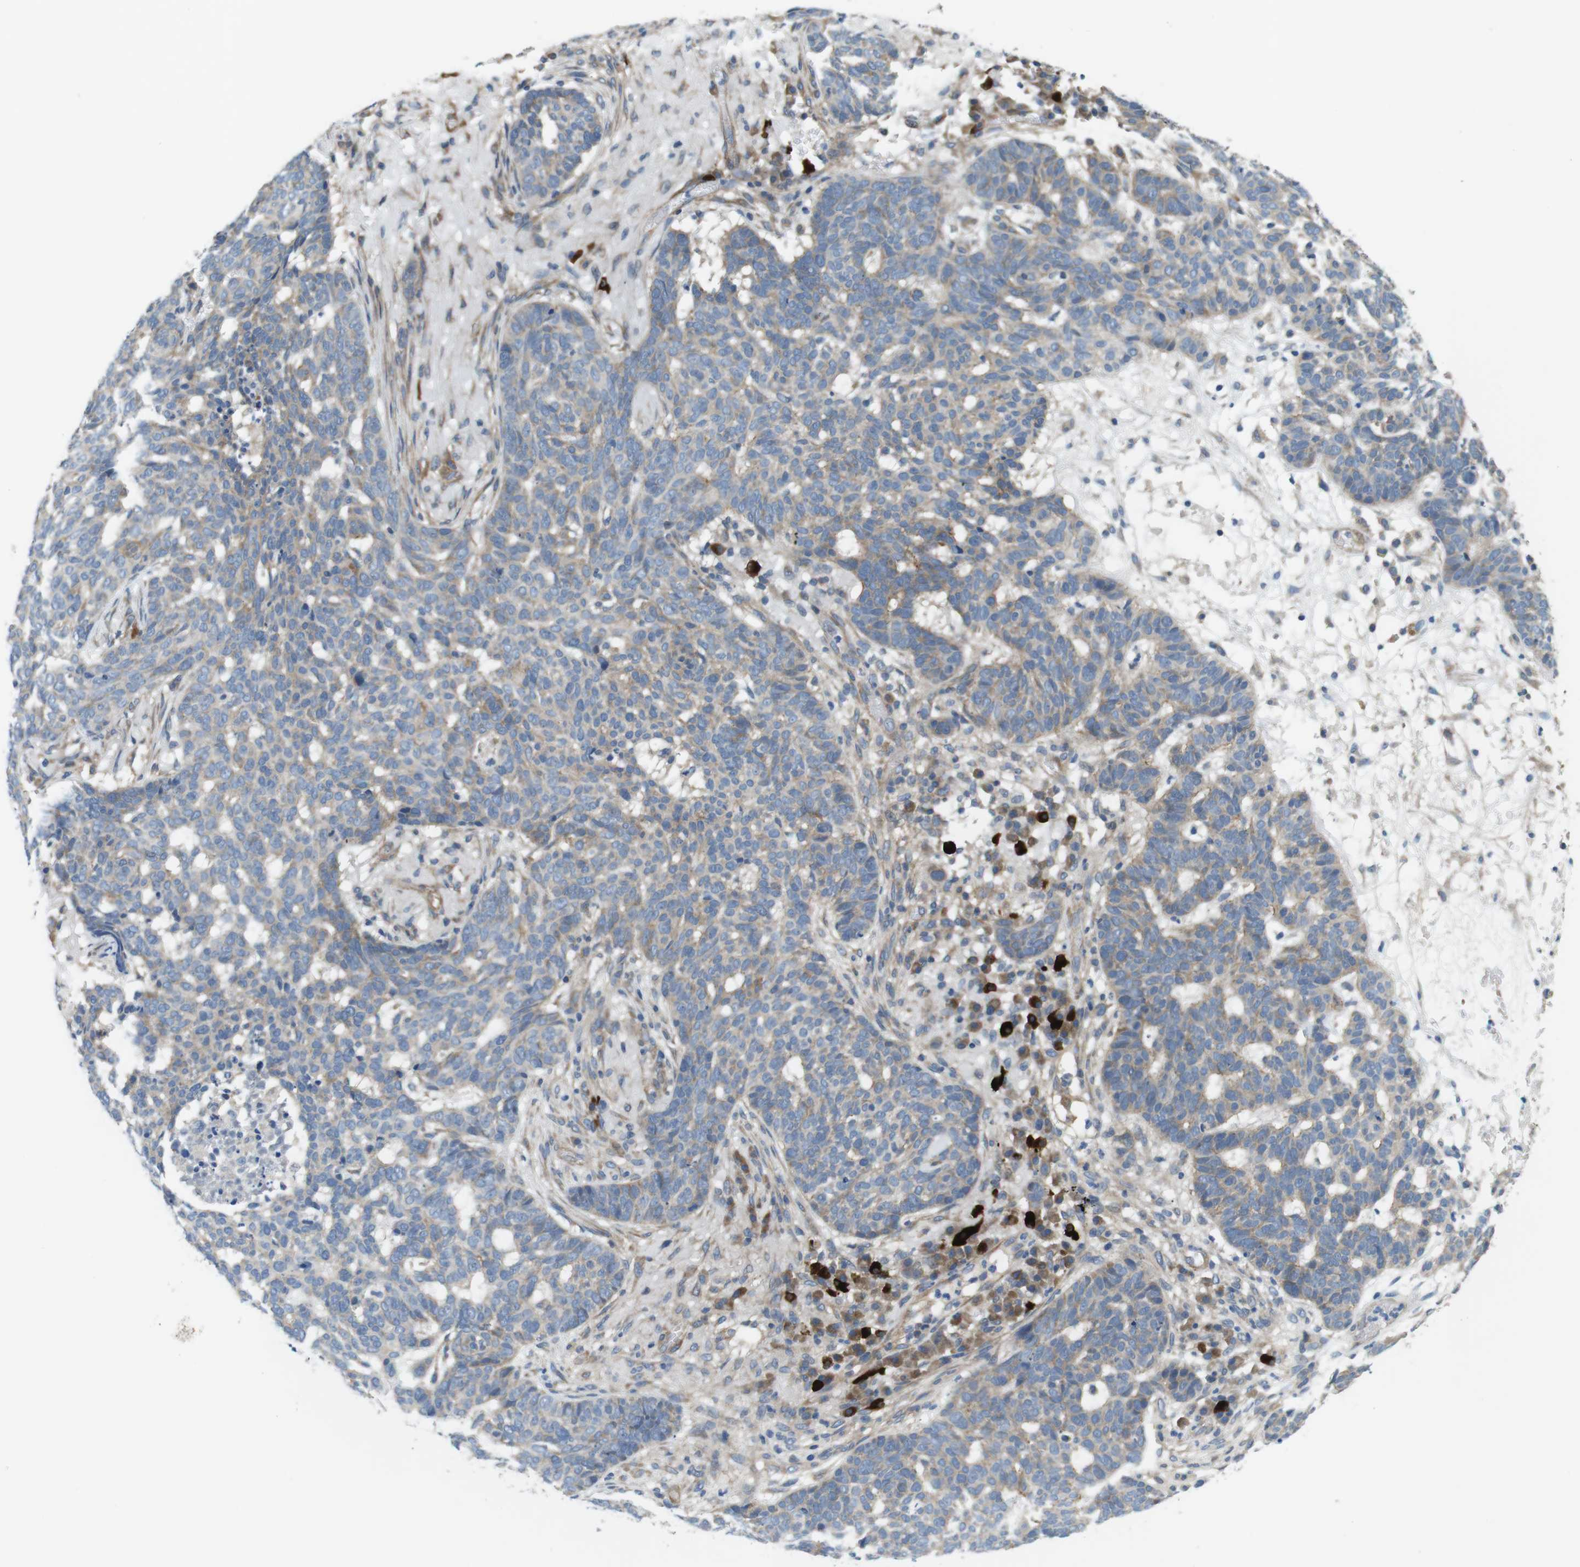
{"staining": {"intensity": "negative", "quantity": "none", "location": "none"}, "tissue": "skin cancer", "cell_type": "Tumor cells", "image_type": "cancer", "snomed": [{"axis": "morphology", "description": "Basal cell carcinoma"}, {"axis": "topography", "description": "Skin"}], "caption": "Photomicrograph shows no significant protein staining in tumor cells of skin basal cell carcinoma.", "gene": "DCLK1", "patient": {"sex": "male", "age": 85}}